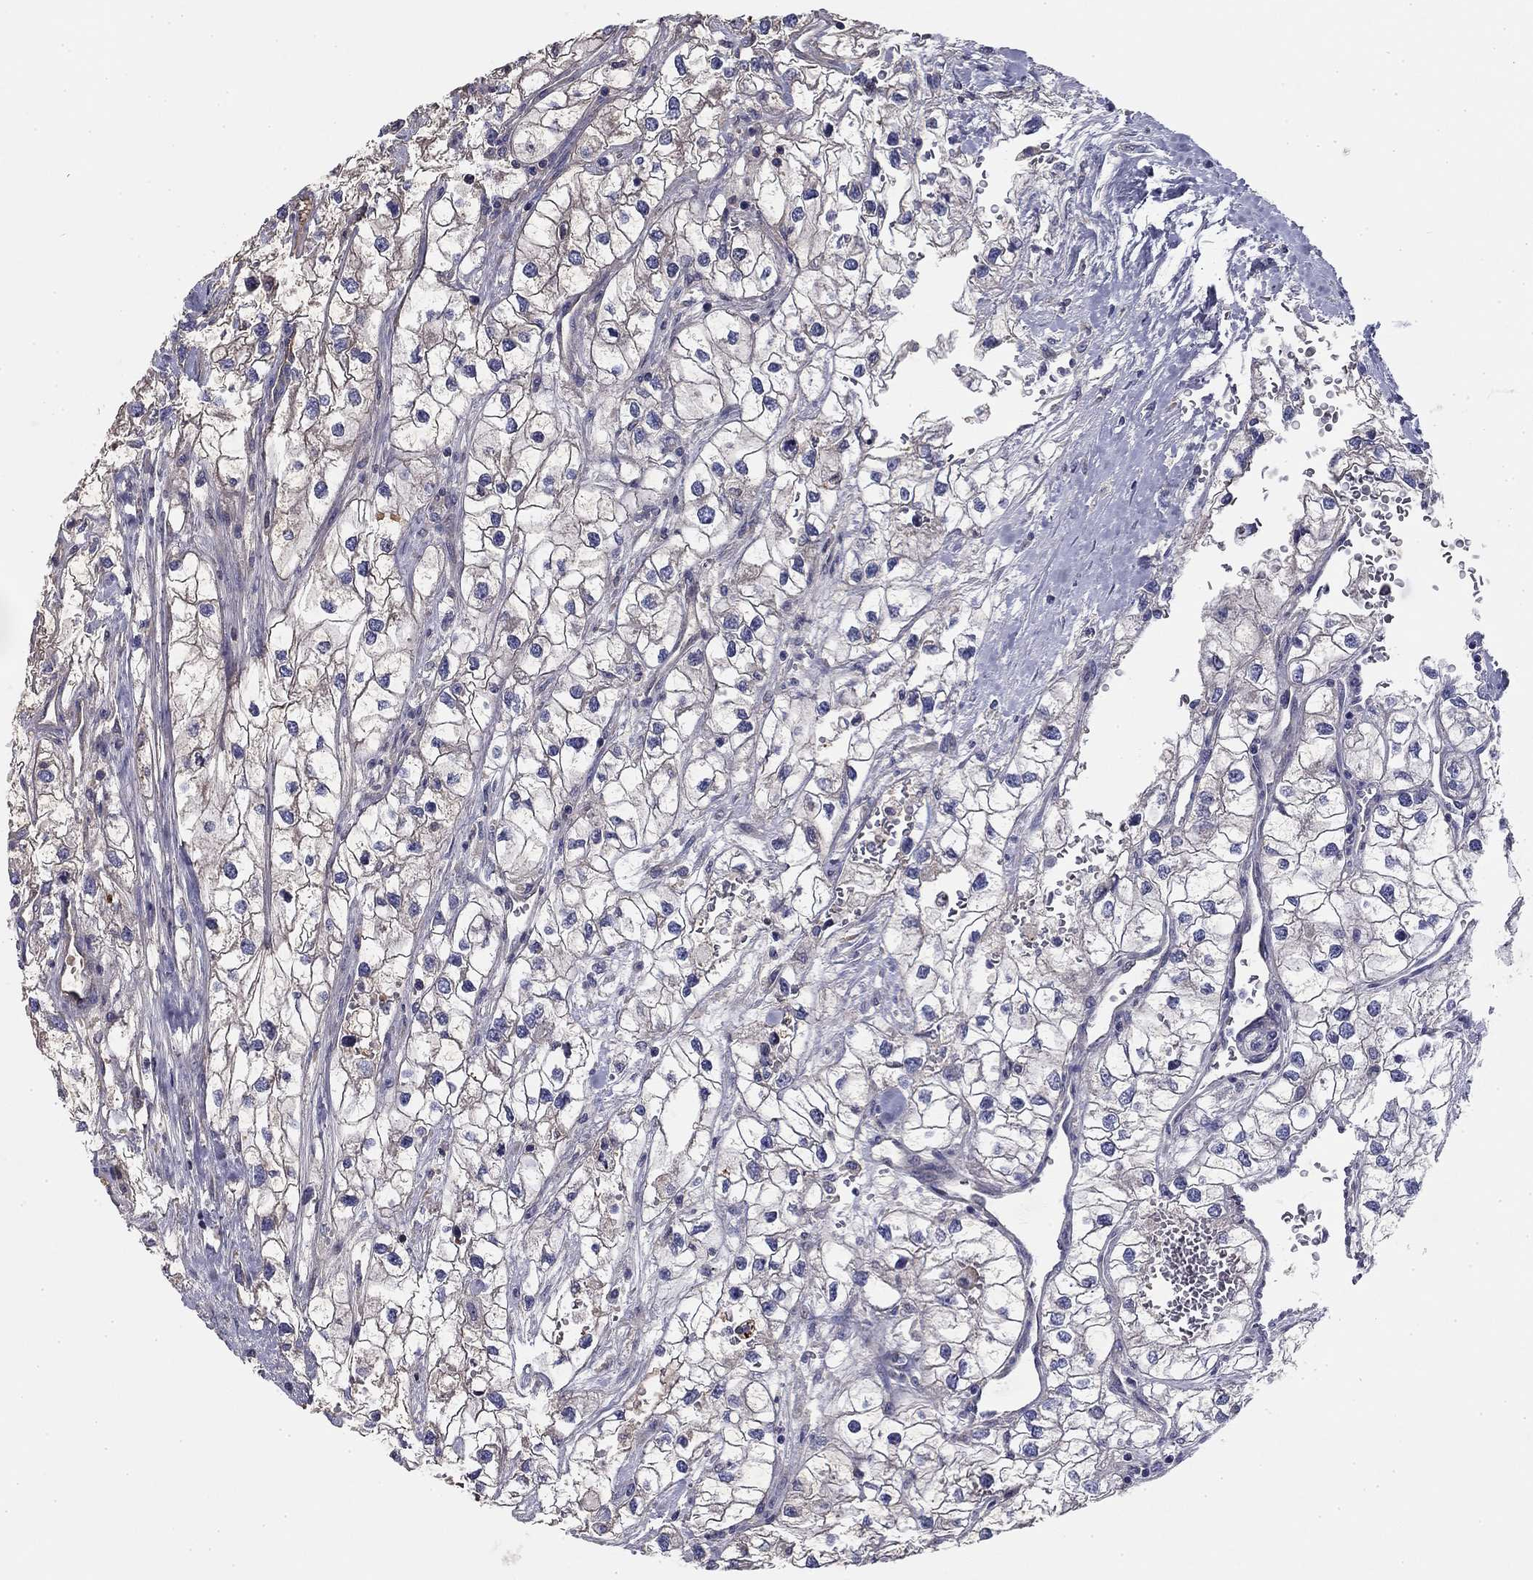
{"staining": {"intensity": "negative", "quantity": "none", "location": "none"}, "tissue": "renal cancer", "cell_type": "Tumor cells", "image_type": "cancer", "snomed": [{"axis": "morphology", "description": "Adenocarcinoma, NOS"}, {"axis": "topography", "description": "Kidney"}], "caption": "Tumor cells show no significant staining in renal adenocarcinoma.", "gene": "CPLX4", "patient": {"sex": "male", "age": 59}}